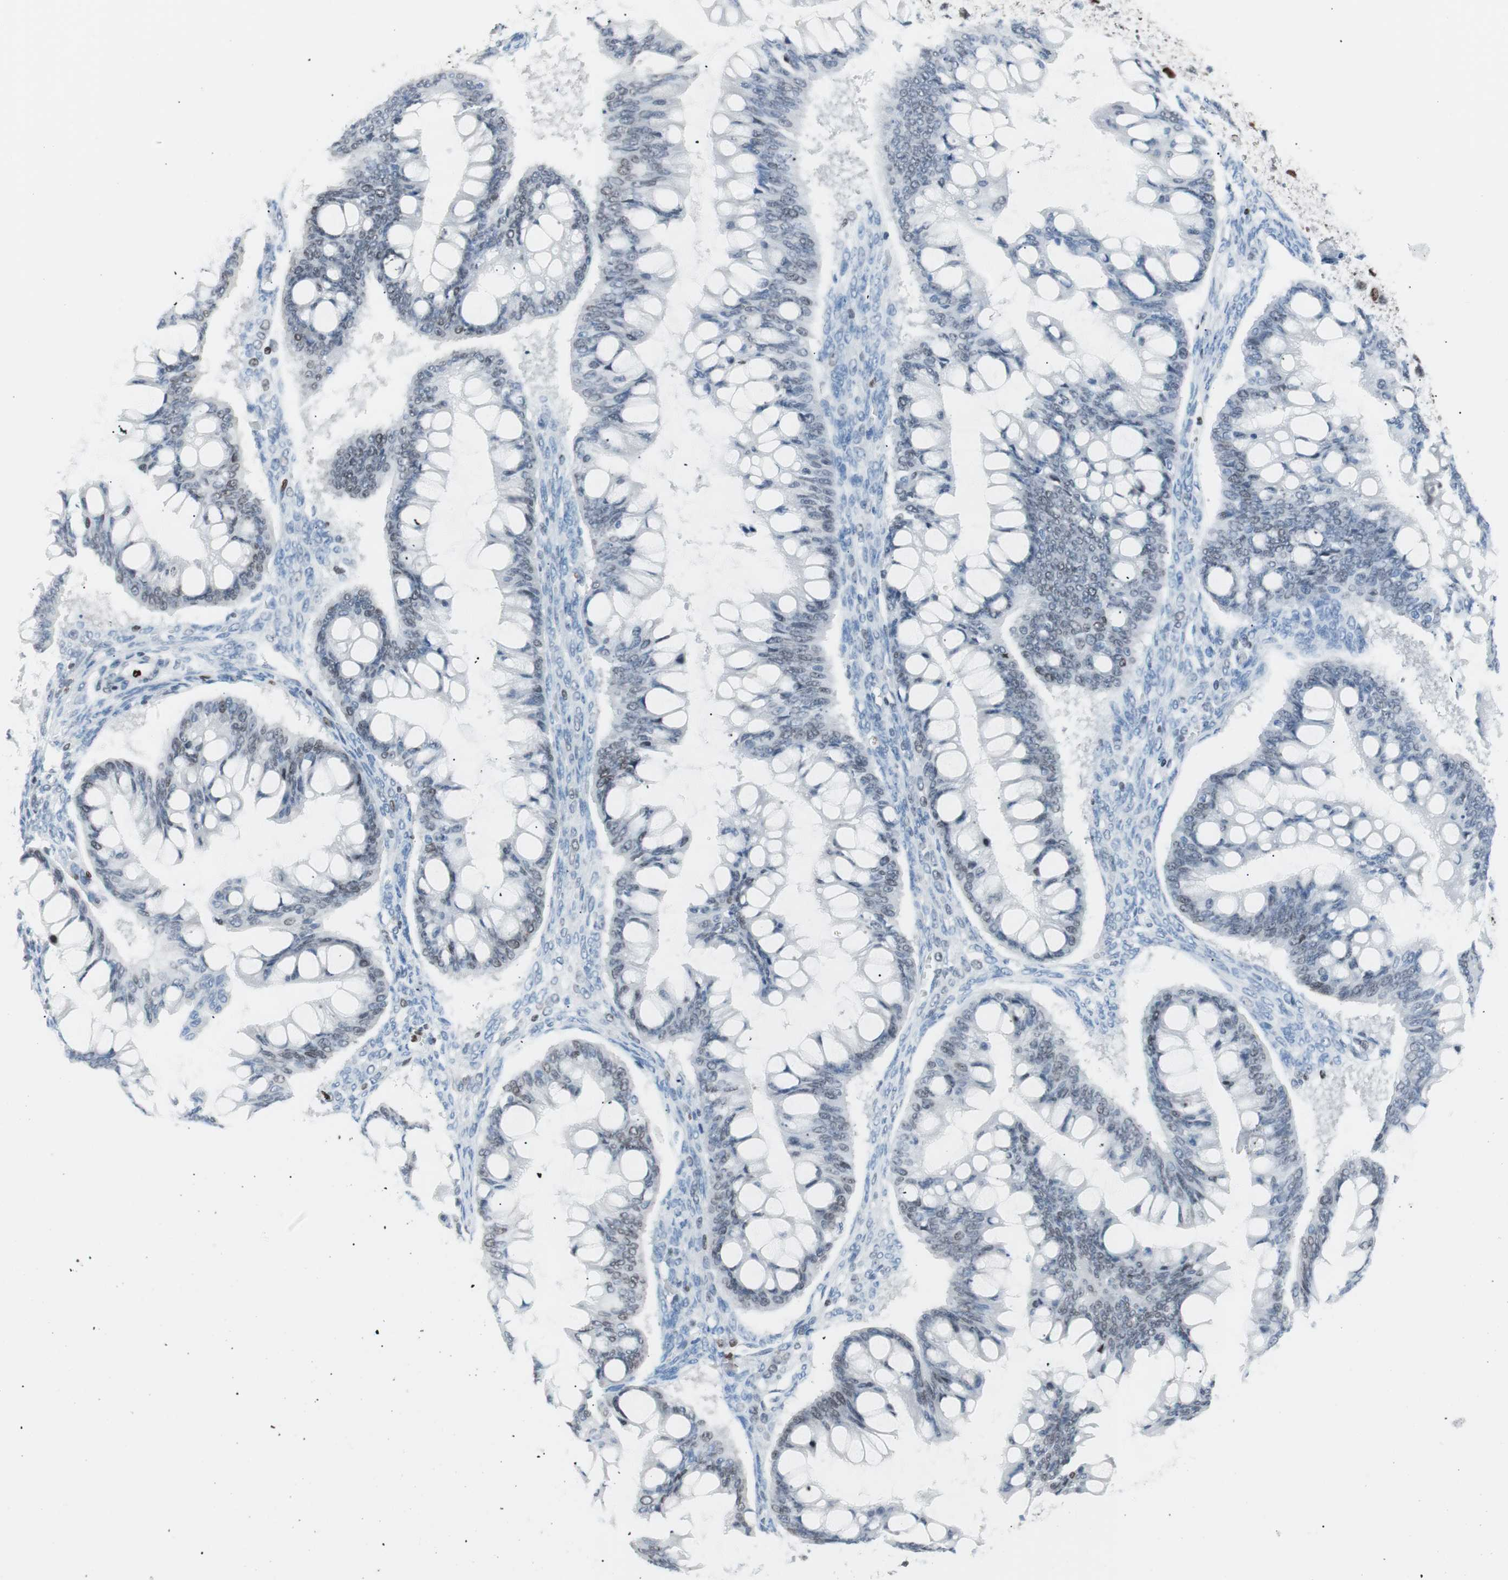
{"staining": {"intensity": "negative", "quantity": "none", "location": "none"}, "tissue": "ovarian cancer", "cell_type": "Tumor cells", "image_type": "cancer", "snomed": [{"axis": "morphology", "description": "Cystadenocarcinoma, mucinous, NOS"}, {"axis": "topography", "description": "Ovary"}], "caption": "Image shows no significant protein positivity in tumor cells of mucinous cystadenocarcinoma (ovarian).", "gene": "CEBPB", "patient": {"sex": "female", "age": 73}}